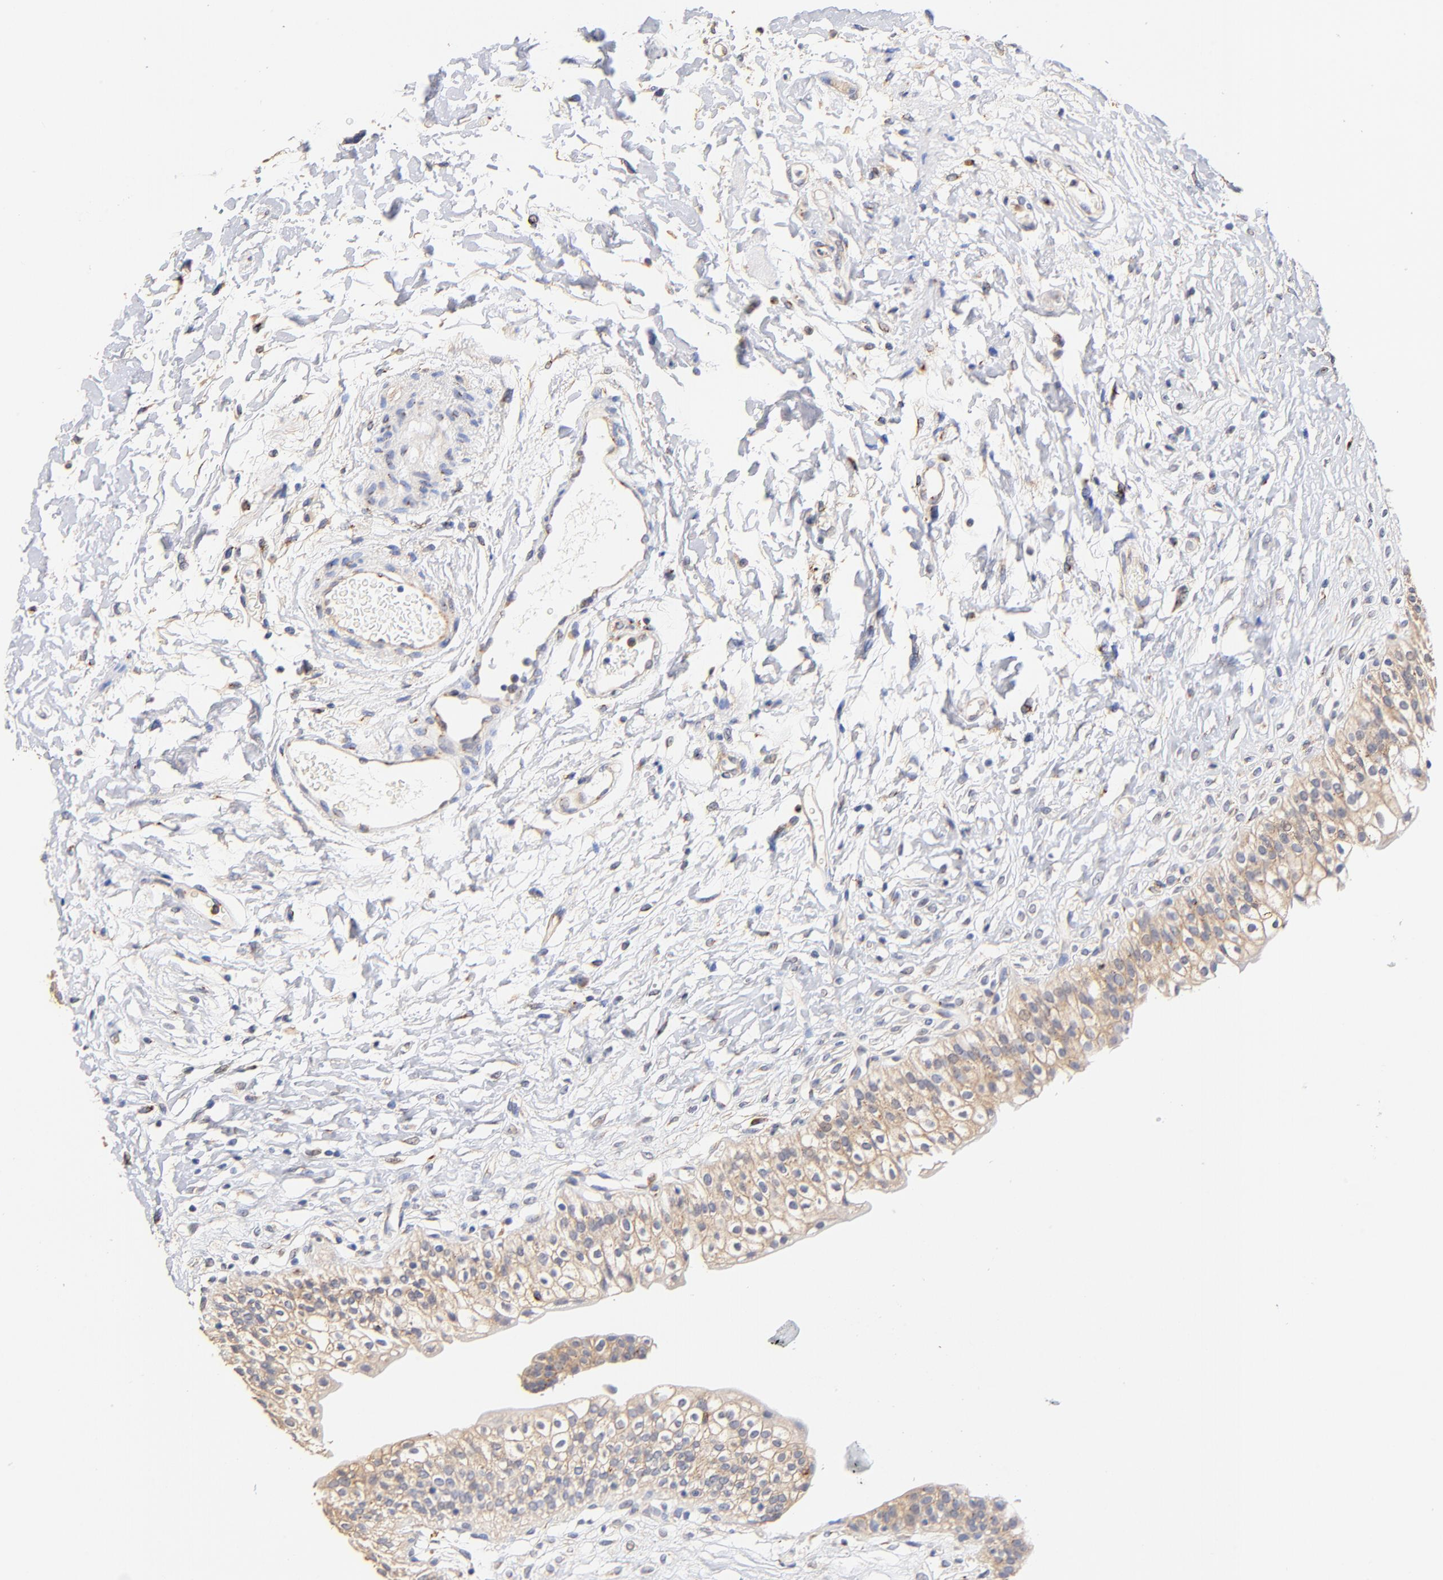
{"staining": {"intensity": "weak", "quantity": ">75%", "location": "cytoplasmic/membranous"}, "tissue": "urinary bladder", "cell_type": "Urothelial cells", "image_type": "normal", "snomed": [{"axis": "morphology", "description": "Normal tissue, NOS"}, {"axis": "topography", "description": "Urinary bladder"}], "caption": "This micrograph exhibits immunohistochemistry staining of benign human urinary bladder, with low weak cytoplasmic/membranous expression in approximately >75% of urothelial cells.", "gene": "FMNL3", "patient": {"sex": "female", "age": 80}}